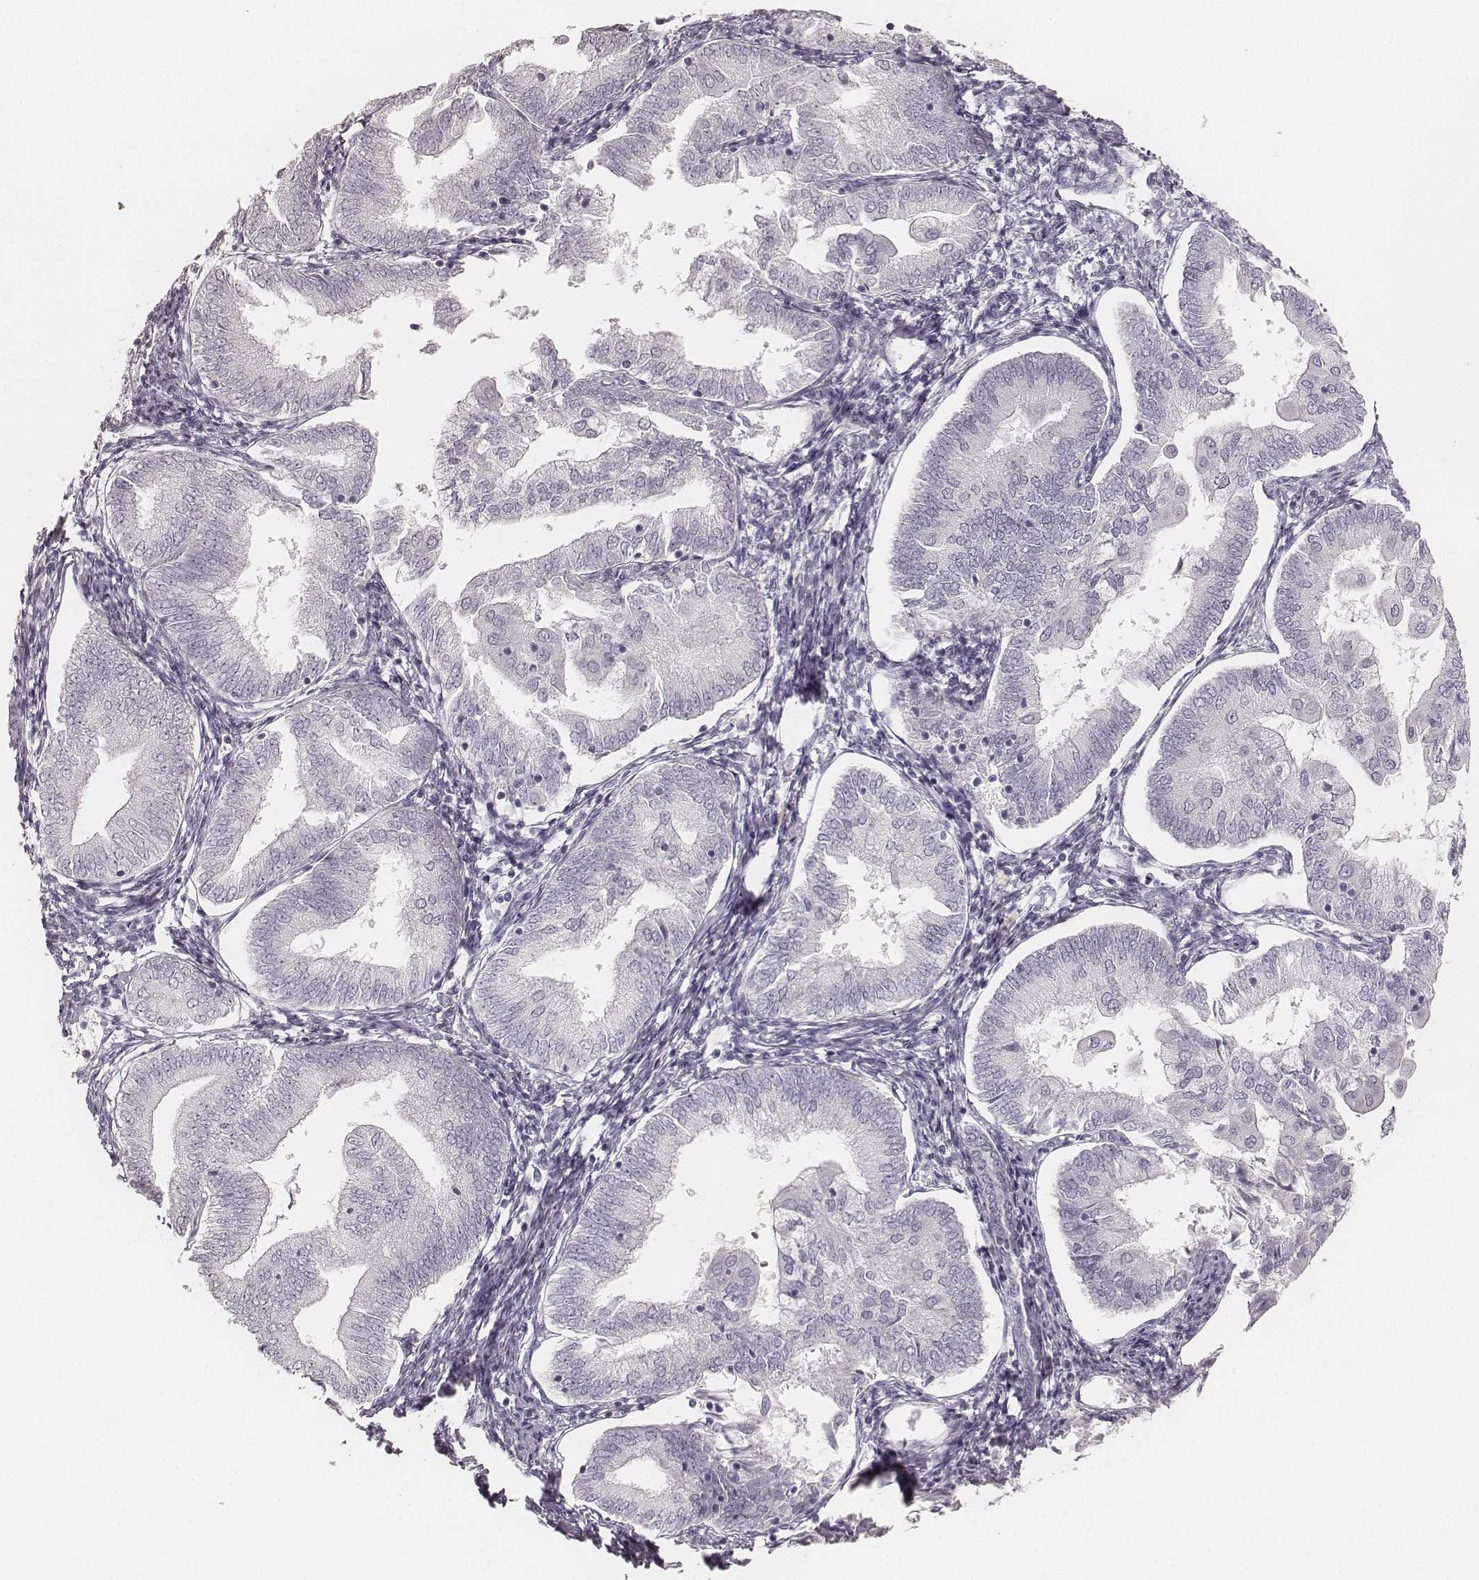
{"staining": {"intensity": "negative", "quantity": "none", "location": "none"}, "tissue": "endometrial cancer", "cell_type": "Tumor cells", "image_type": "cancer", "snomed": [{"axis": "morphology", "description": "Adenocarcinoma, NOS"}, {"axis": "topography", "description": "Endometrium"}], "caption": "High power microscopy micrograph of an immunohistochemistry (IHC) histopathology image of endometrial adenocarcinoma, revealing no significant staining in tumor cells.", "gene": "KRT31", "patient": {"sex": "female", "age": 55}}